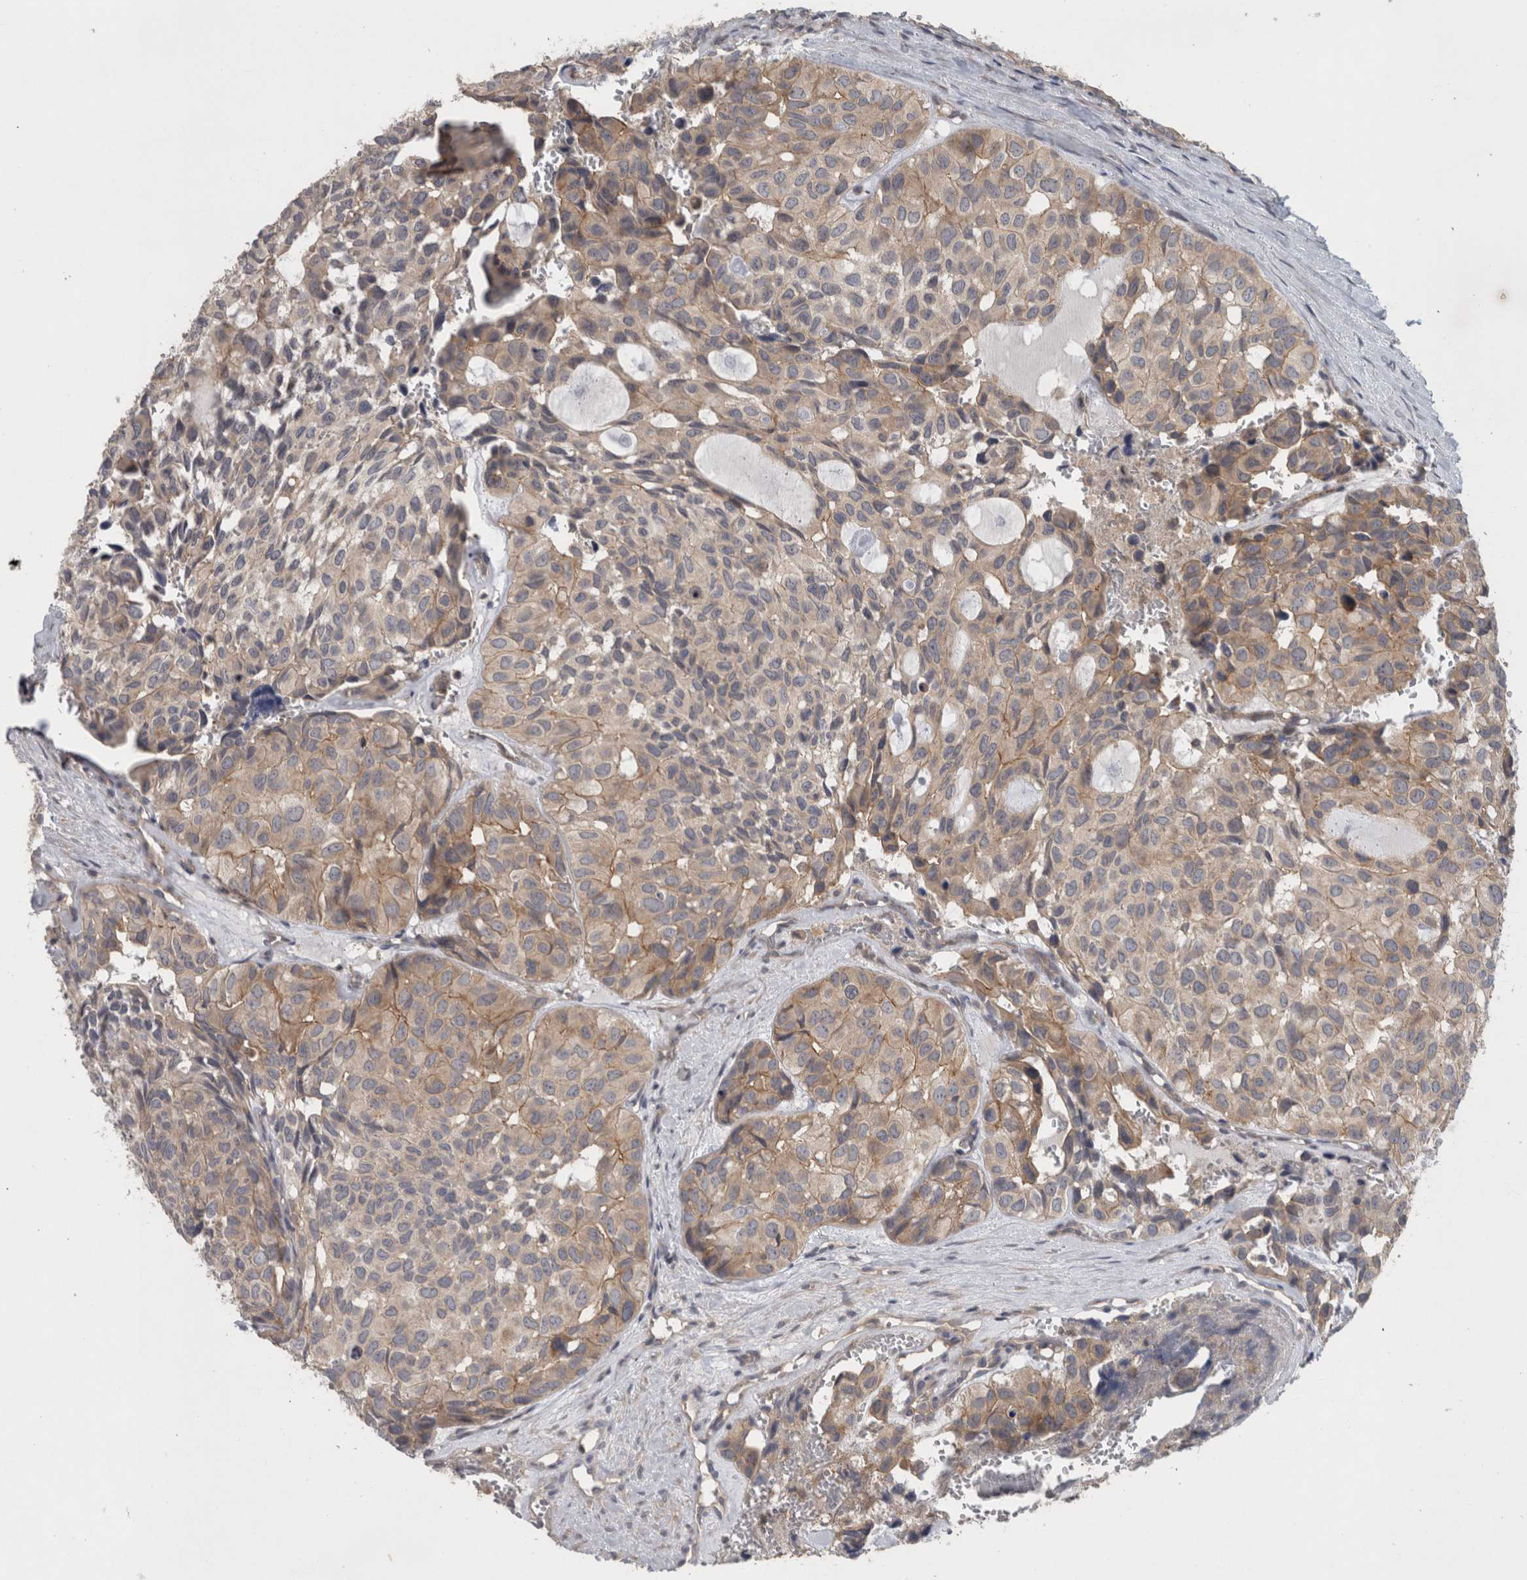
{"staining": {"intensity": "weak", "quantity": "25%-75%", "location": "cytoplasmic/membranous"}, "tissue": "head and neck cancer", "cell_type": "Tumor cells", "image_type": "cancer", "snomed": [{"axis": "morphology", "description": "Adenocarcinoma, NOS"}, {"axis": "topography", "description": "Salivary gland, NOS"}, {"axis": "topography", "description": "Head-Neck"}], "caption": "The image exhibits immunohistochemical staining of head and neck adenocarcinoma. There is weak cytoplasmic/membranous positivity is appreciated in about 25%-75% of tumor cells. Nuclei are stained in blue.", "gene": "SCARA5", "patient": {"sex": "female", "age": 76}}